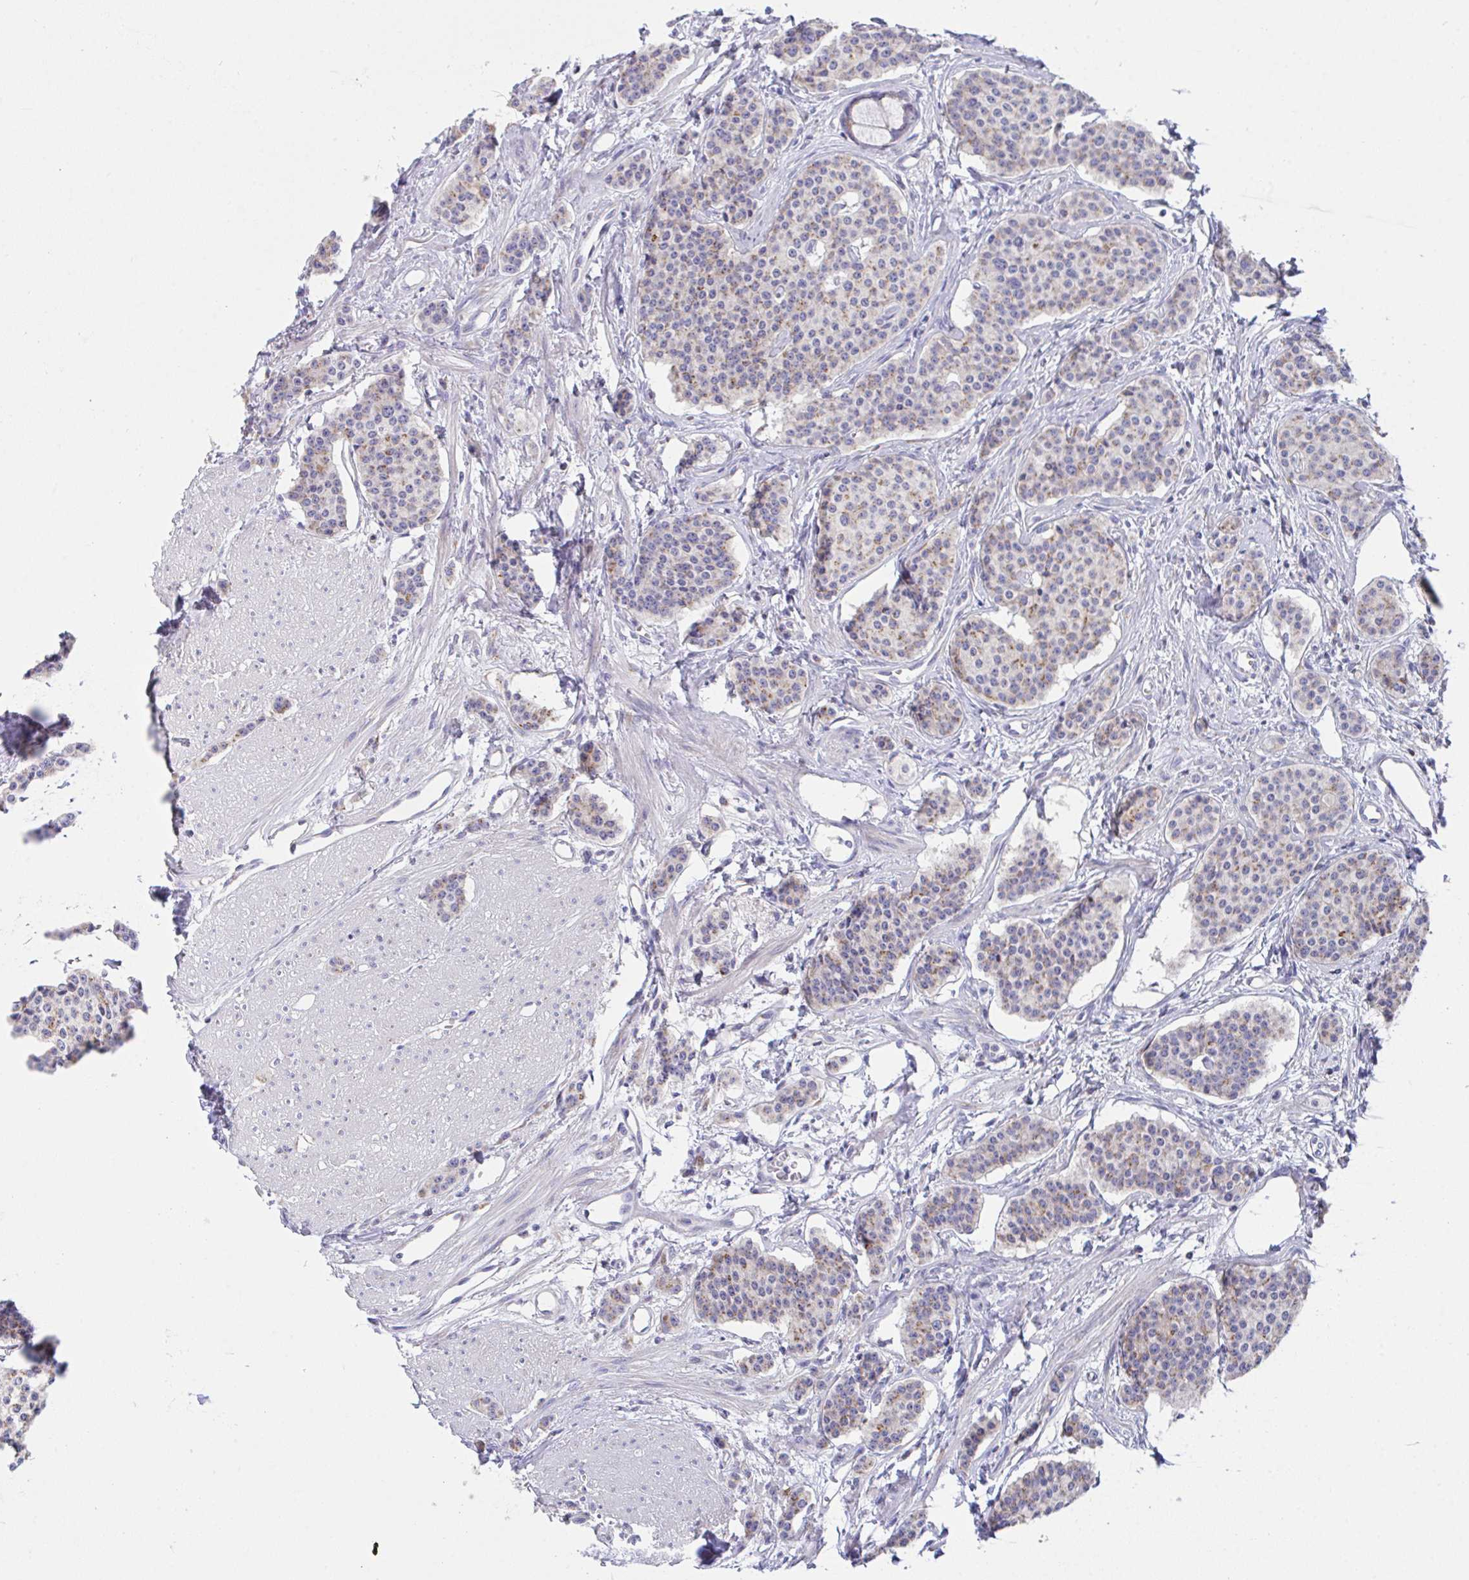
{"staining": {"intensity": "weak", "quantity": "25%-75%", "location": "cytoplasmic/membranous"}, "tissue": "carcinoid", "cell_type": "Tumor cells", "image_type": "cancer", "snomed": [{"axis": "morphology", "description": "Carcinoid, malignant, NOS"}, {"axis": "topography", "description": "Small intestine"}], "caption": "Immunohistochemistry micrograph of neoplastic tissue: malignant carcinoid stained using IHC displays low levels of weak protein expression localized specifically in the cytoplasmic/membranous of tumor cells, appearing as a cytoplasmic/membranous brown color.", "gene": "MIA3", "patient": {"sex": "female", "age": 64}}